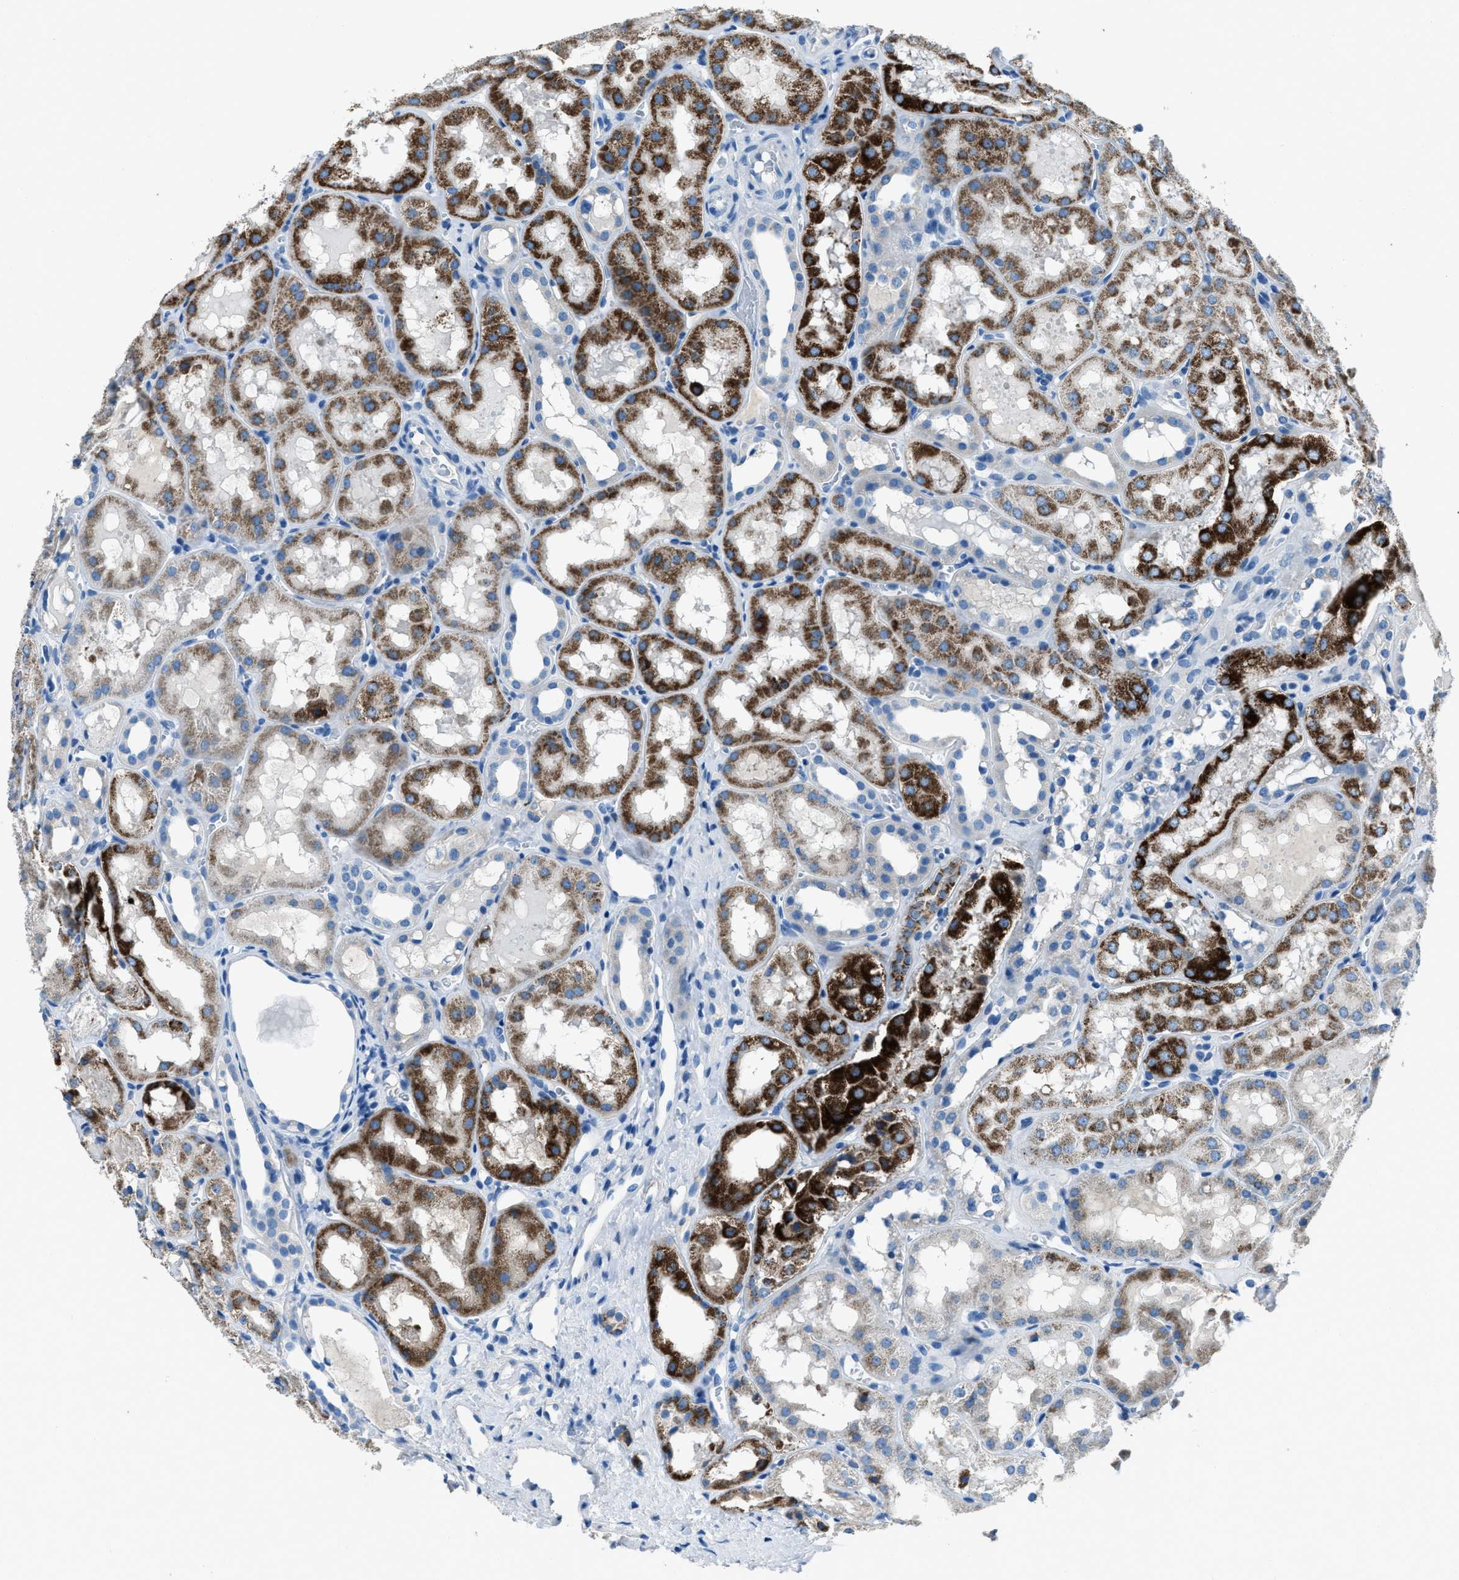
{"staining": {"intensity": "negative", "quantity": "none", "location": "none"}, "tissue": "kidney", "cell_type": "Cells in glomeruli", "image_type": "normal", "snomed": [{"axis": "morphology", "description": "Normal tissue, NOS"}, {"axis": "topography", "description": "Kidney"}, {"axis": "topography", "description": "Urinary bladder"}], "caption": "This is an immunohistochemistry (IHC) photomicrograph of benign human kidney. There is no staining in cells in glomeruli.", "gene": "AMACR", "patient": {"sex": "male", "age": 16}}